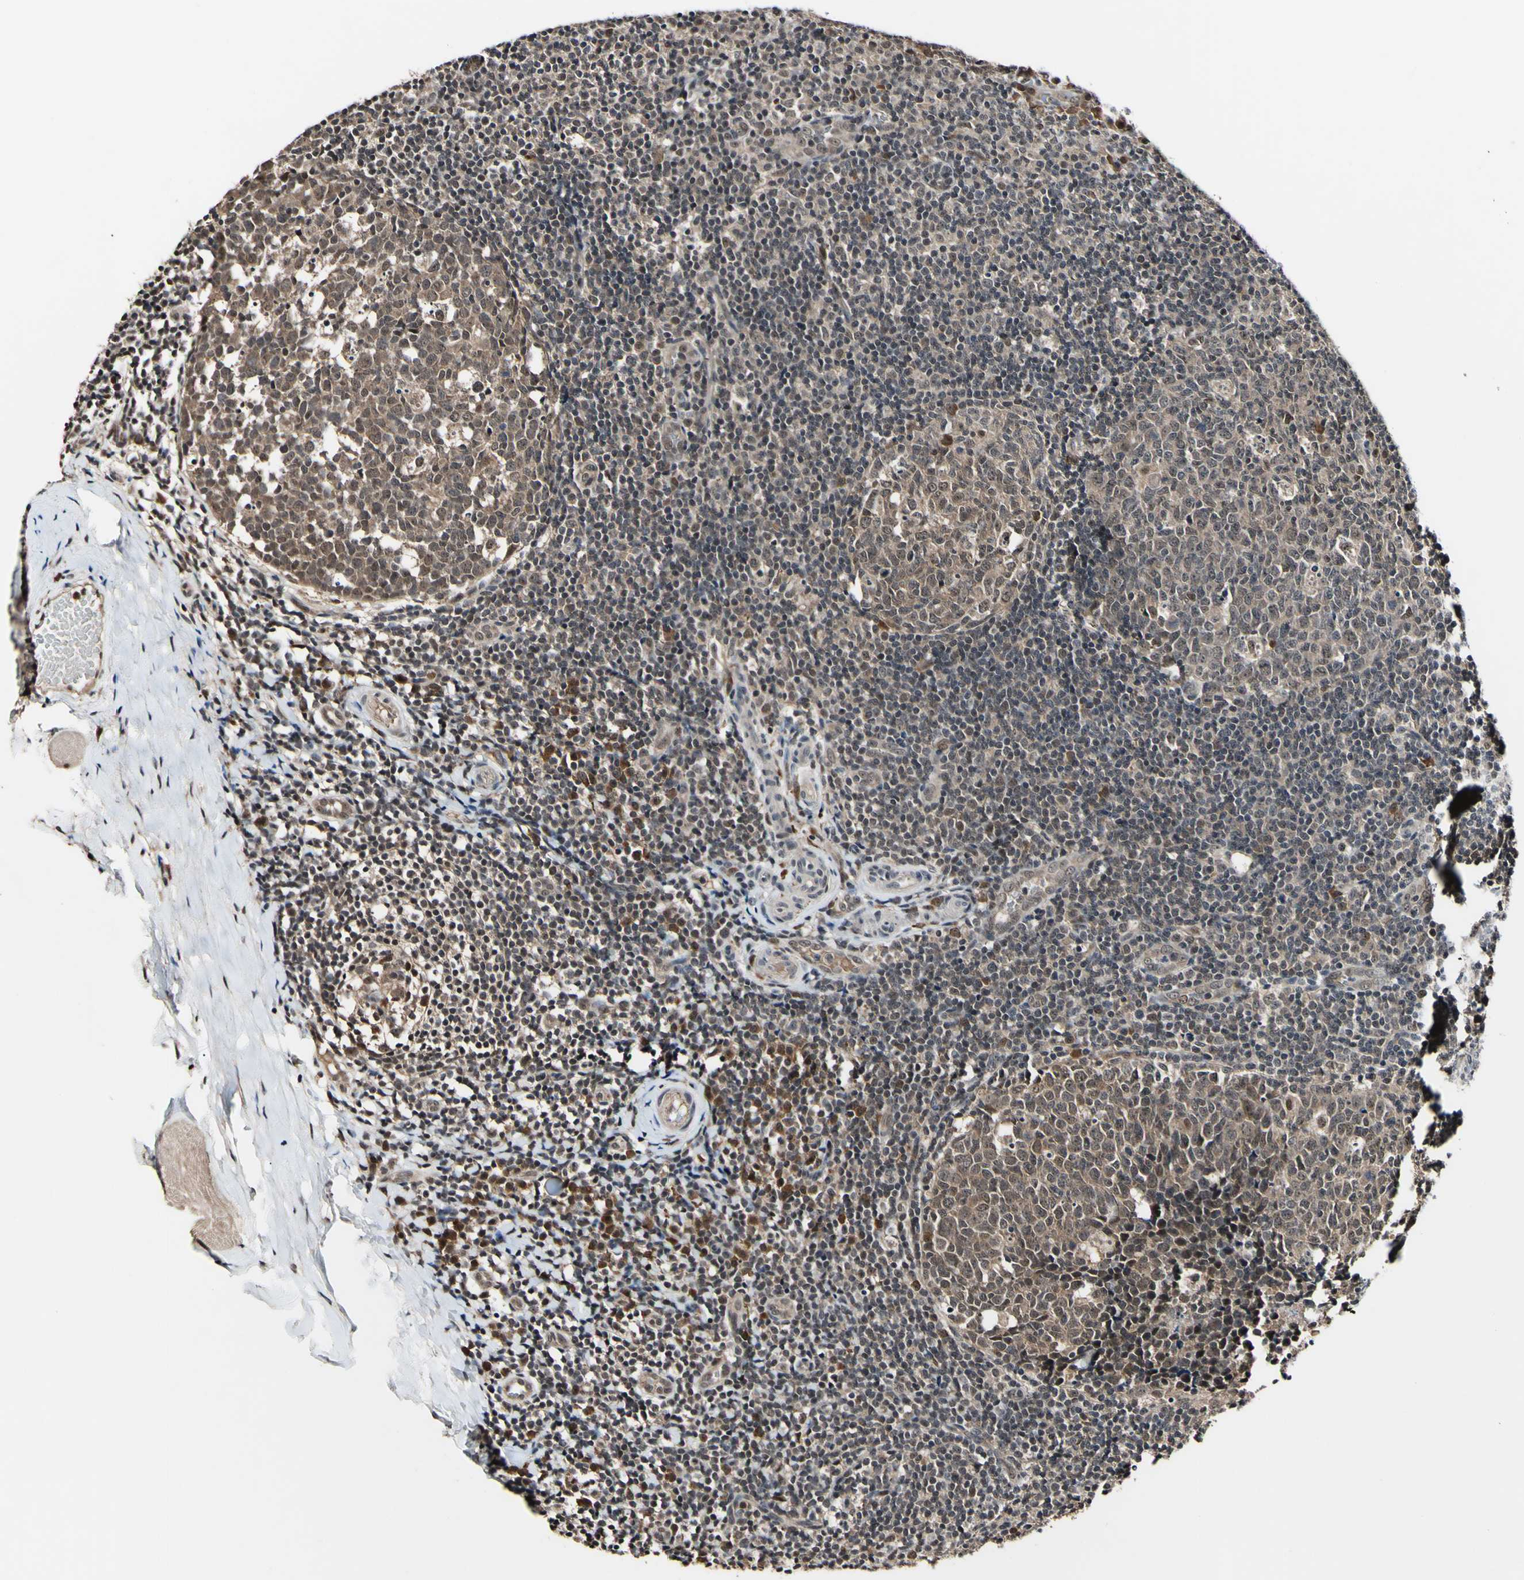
{"staining": {"intensity": "weak", "quantity": ">75%", "location": "cytoplasmic/membranous,nuclear"}, "tissue": "tonsil", "cell_type": "Germinal center cells", "image_type": "normal", "snomed": [{"axis": "morphology", "description": "Normal tissue, NOS"}, {"axis": "topography", "description": "Tonsil"}], "caption": "High-power microscopy captured an immunohistochemistry (IHC) photomicrograph of unremarkable tonsil, revealing weak cytoplasmic/membranous,nuclear staining in approximately >75% of germinal center cells. (DAB (3,3'-diaminobenzidine) IHC with brightfield microscopy, high magnification).", "gene": "PSMD10", "patient": {"sex": "female", "age": 19}}